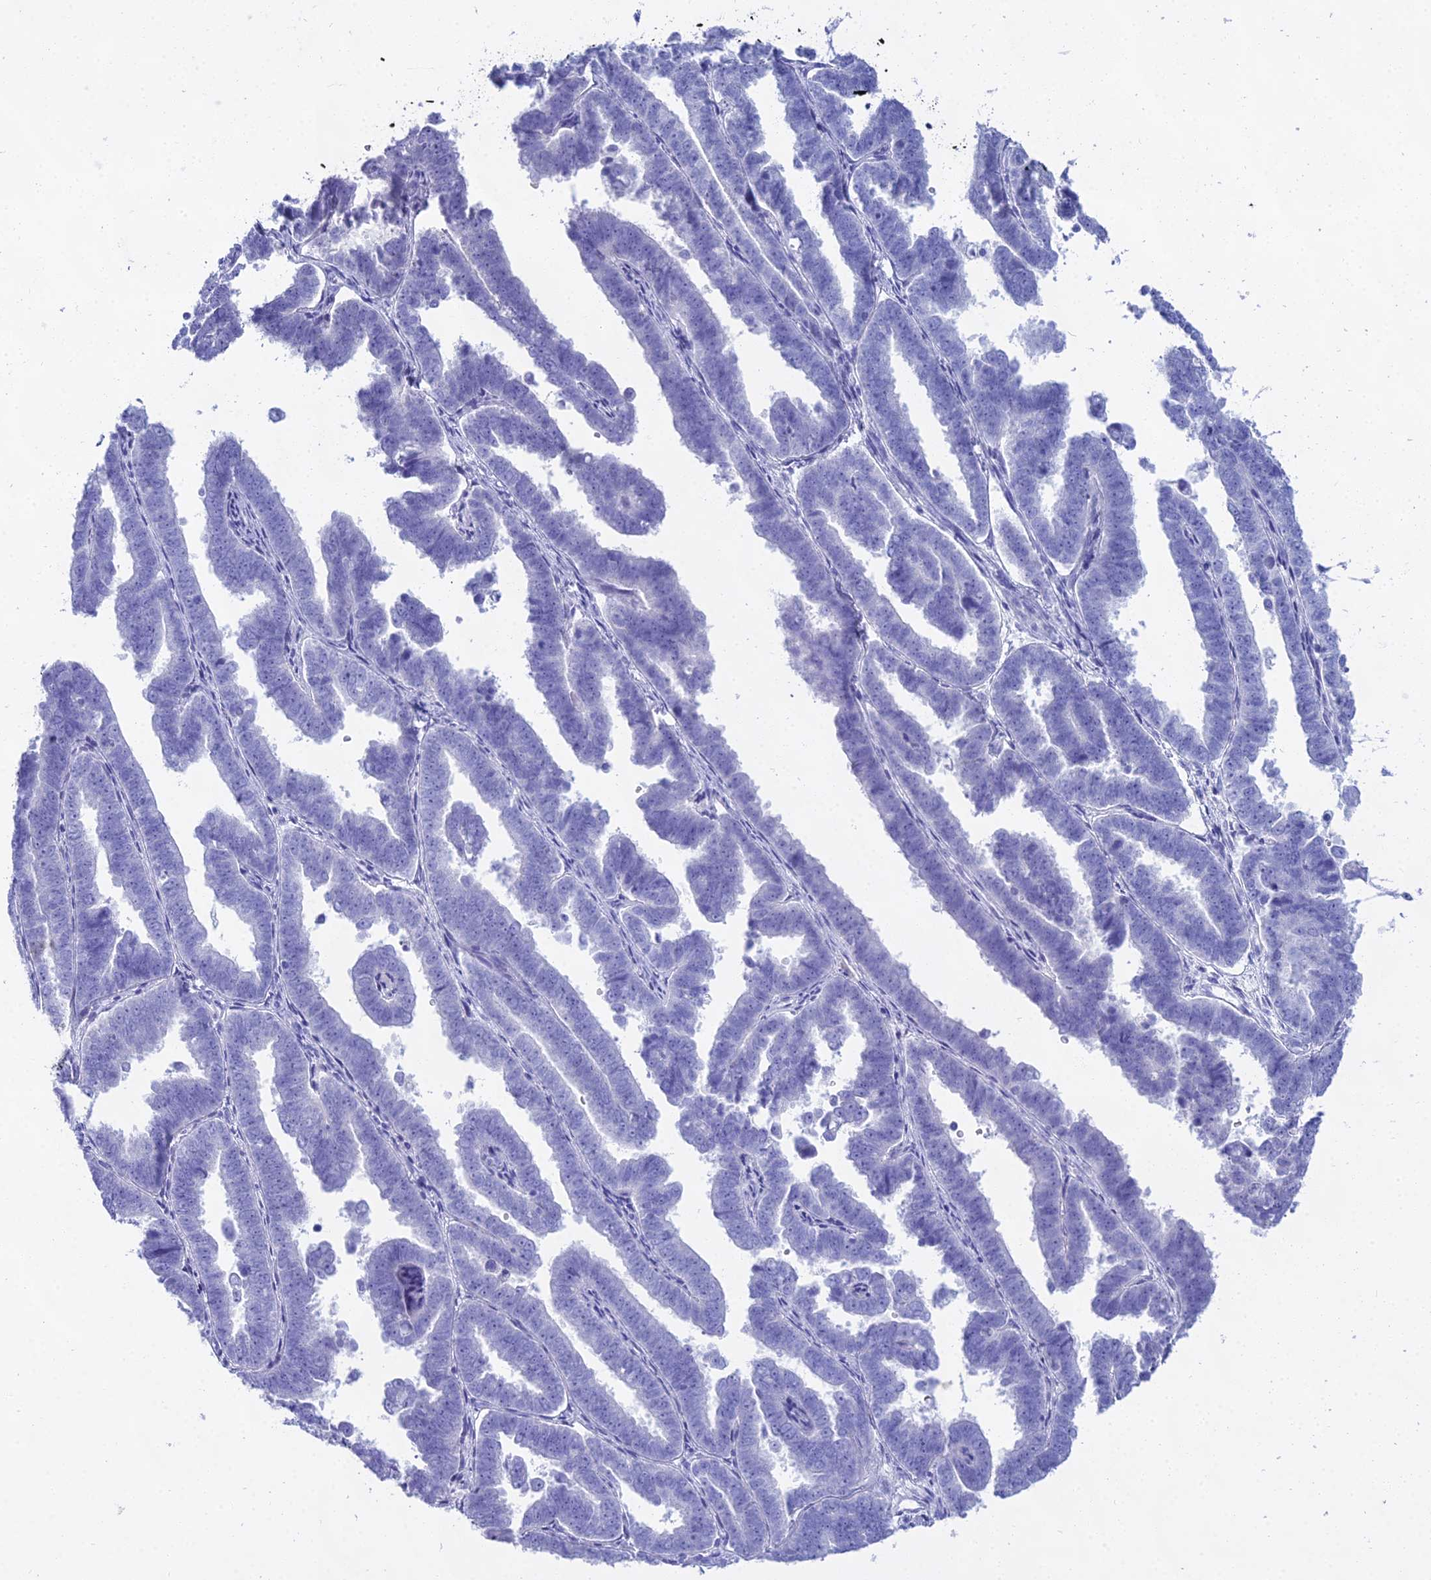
{"staining": {"intensity": "negative", "quantity": "none", "location": "none"}, "tissue": "endometrial cancer", "cell_type": "Tumor cells", "image_type": "cancer", "snomed": [{"axis": "morphology", "description": "Adenocarcinoma, NOS"}, {"axis": "topography", "description": "Endometrium"}], "caption": "Endometrial cancer was stained to show a protein in brown. There is no significant expression in tumor cells. (DAB (3,3'-diaminobenzidine) immunohistochemistry (IHC) with hematoxylin counter stain).", "gene": "CGB2", "patient": {"sex": "female", "age": 75}}